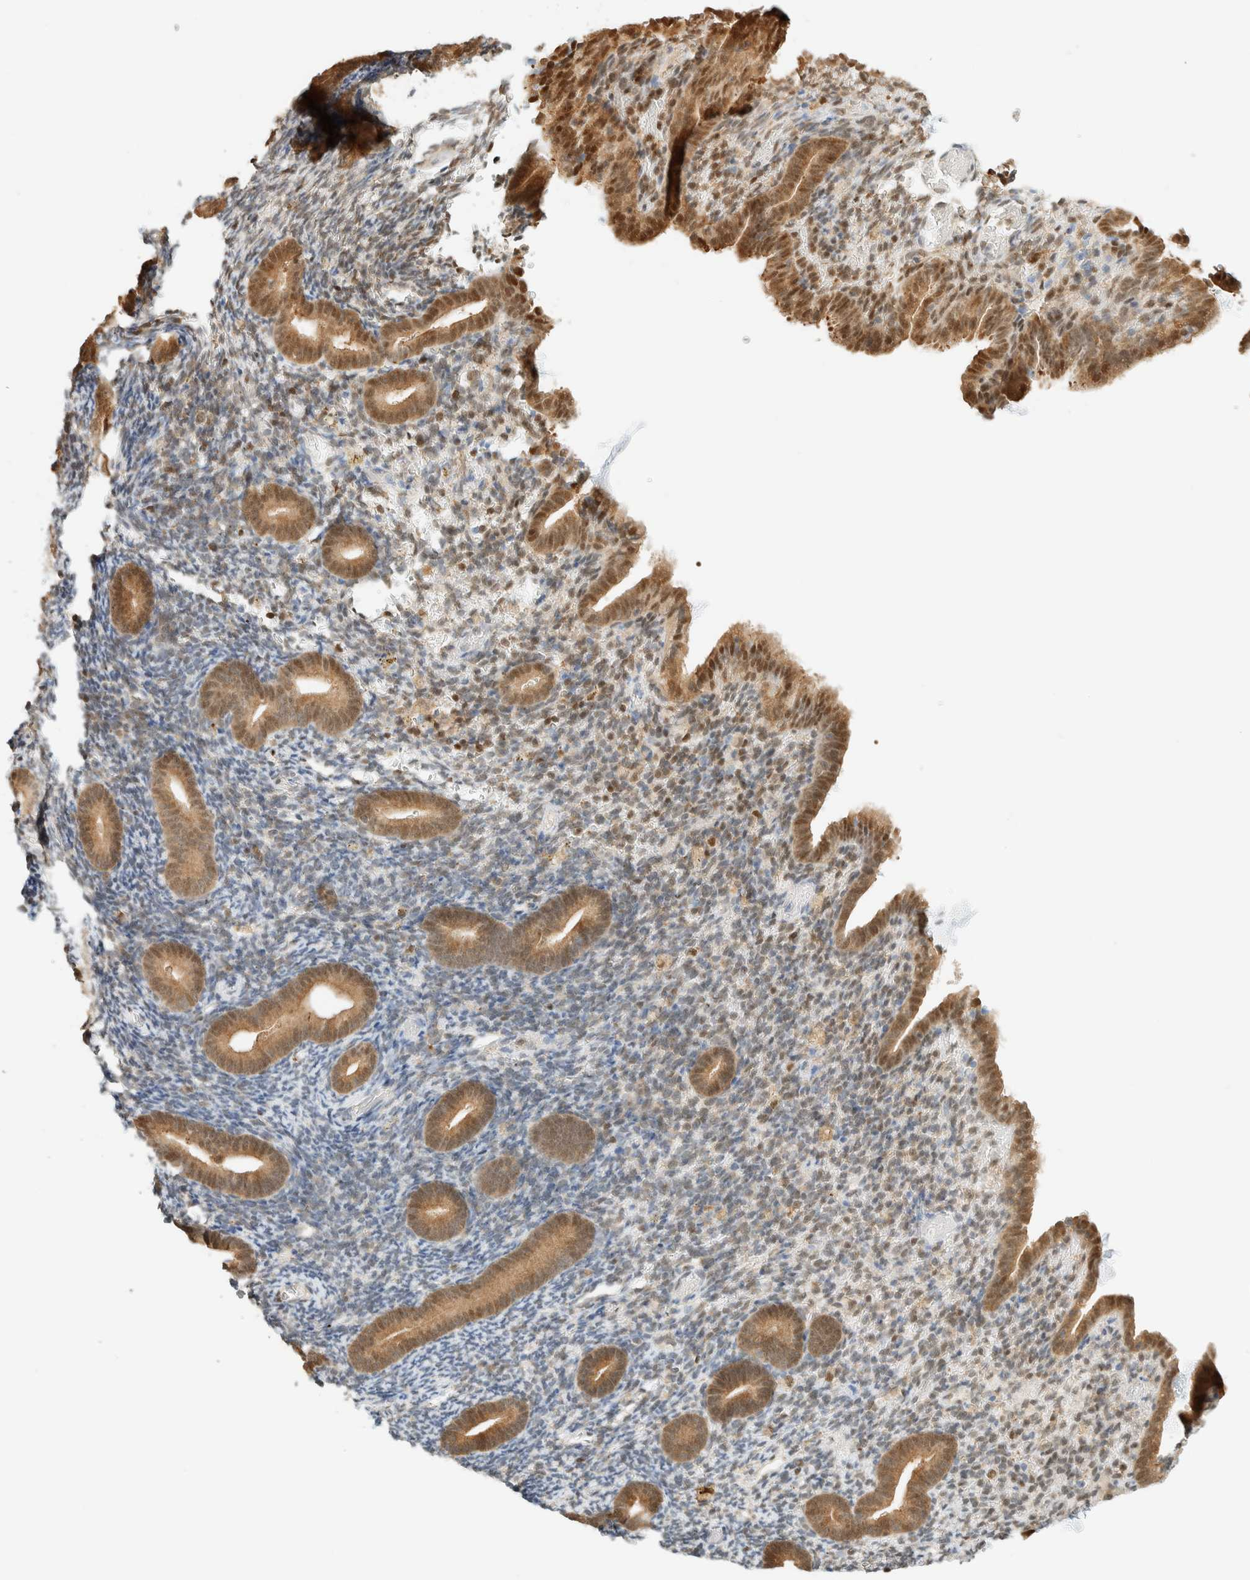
{"staining": {"intensity": "moderate", "quantity": "25%-75%", "location": "nuclear"}, "tissue": "endometrium", "cell_type": "Cells in endometrial stroma", "image_type": "normal", "snomed": [{"axis": "morphology", "description": "Normal tissue, NOS"}, {"axis": "topography", "description": "Endometrium"}], "caption": "Protein expression by immunohistochemistry (IHC) exhibits moderate nuclear expression in about 25%-75% of cells in endometrial stroma in unremarkable endometrium.", "gene": "ZBTB37", "patient": {"sex": "female", "age": 51}}